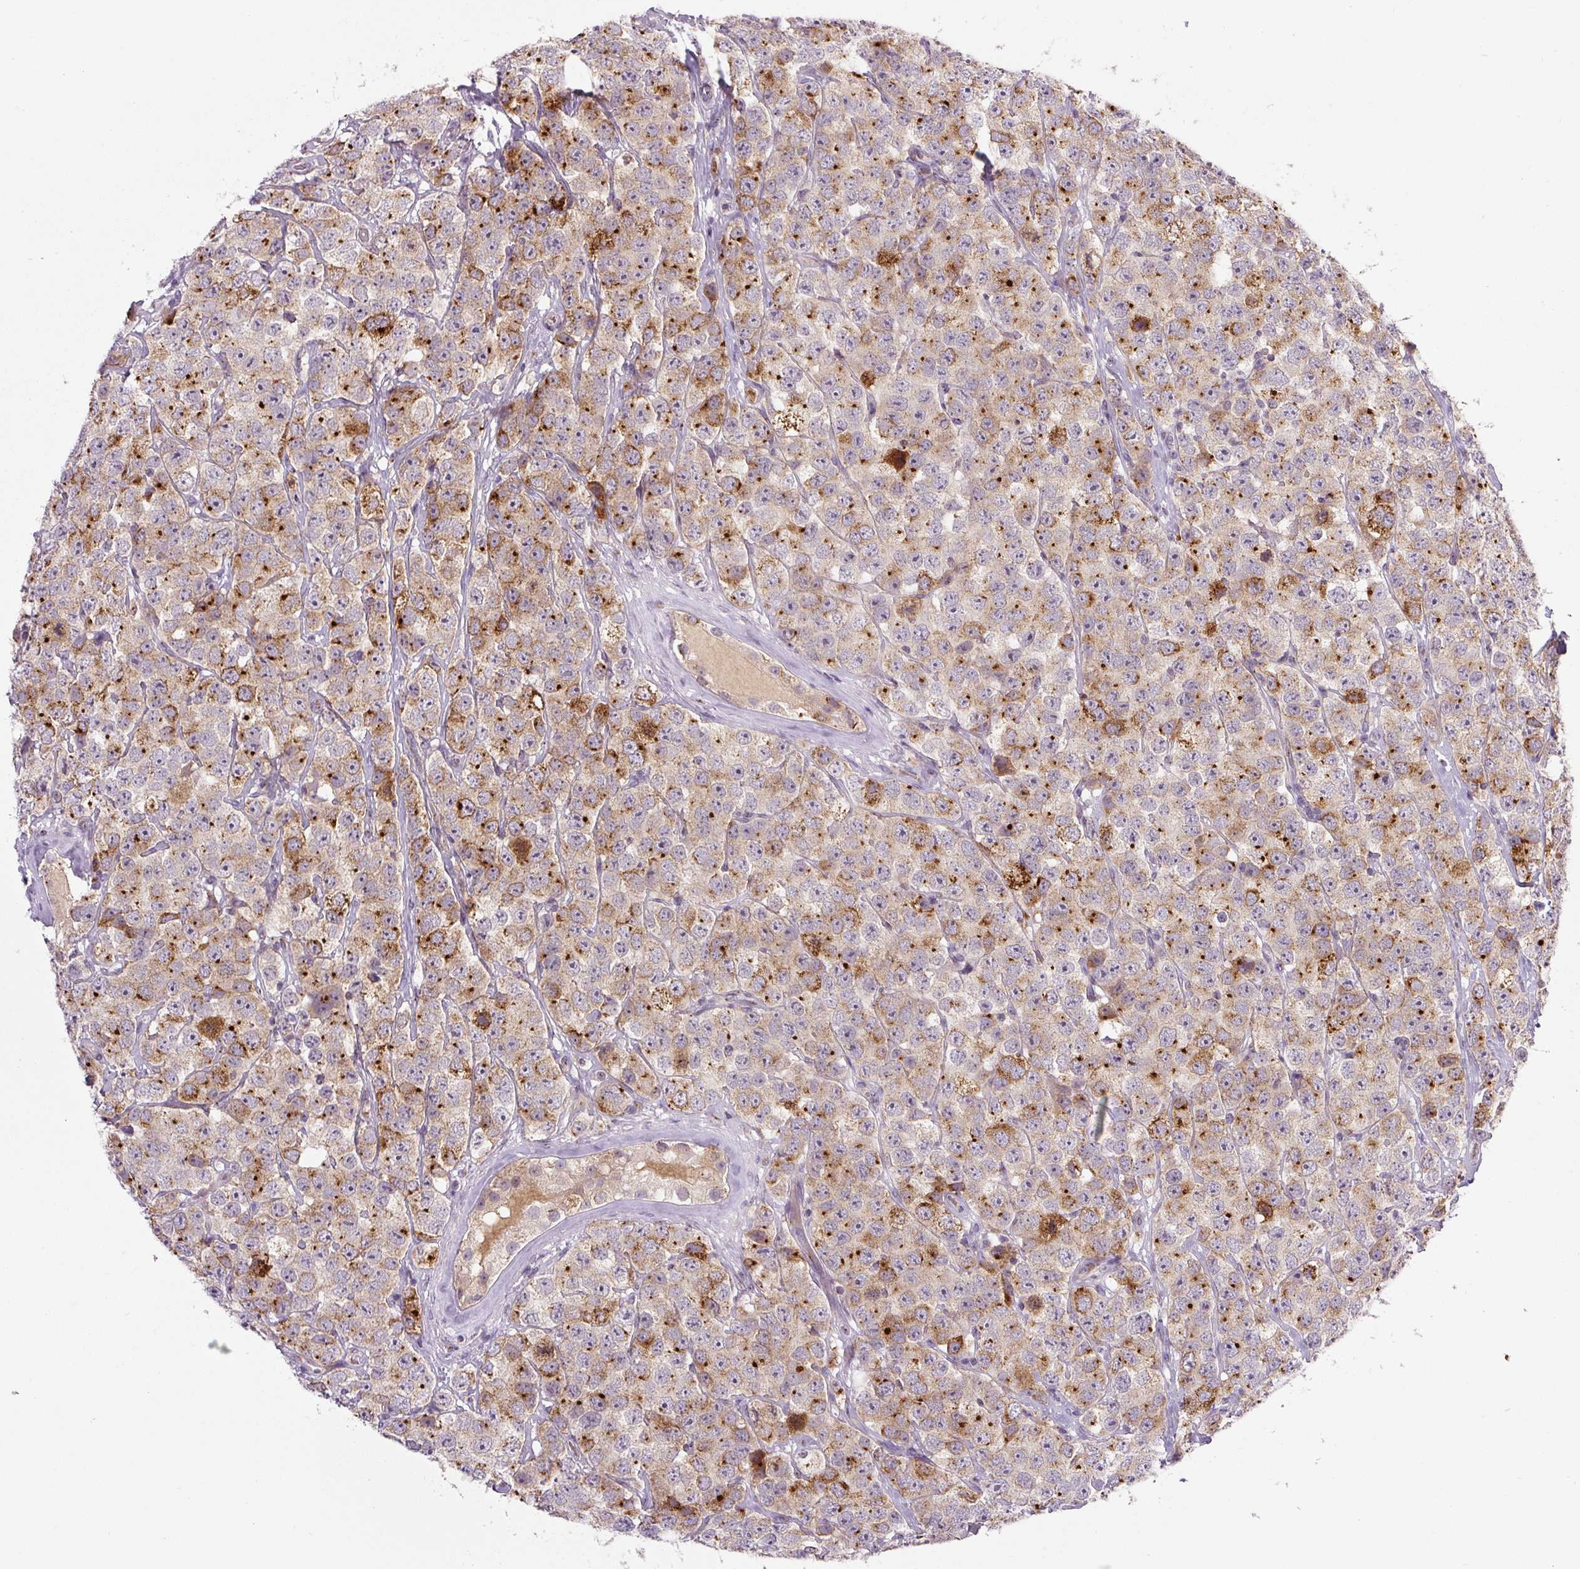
{"staining": {"intensity": "moderate", "quantity": ">75%", "location": "cytoplasmic/membranous"}, "tissue": "testis cancer", "cell_type": "Tumor cells", "image_type": "cancer", "snomed": [{"axis": "morphology", "description": "Seminoma, NOS"}, {"axis": "topography", "description": "Testis"}], "caption": "Seminoma (testis) stained with DAB (3,3'-diaminobenzidine) immunohistochemistry (IHC) reveals medium levels of moderate cytoplasmic/membranous positivity in about >75% of tumor cells.", "gene": "PCM1", "patient": {"sex": "male", "age": 28}}